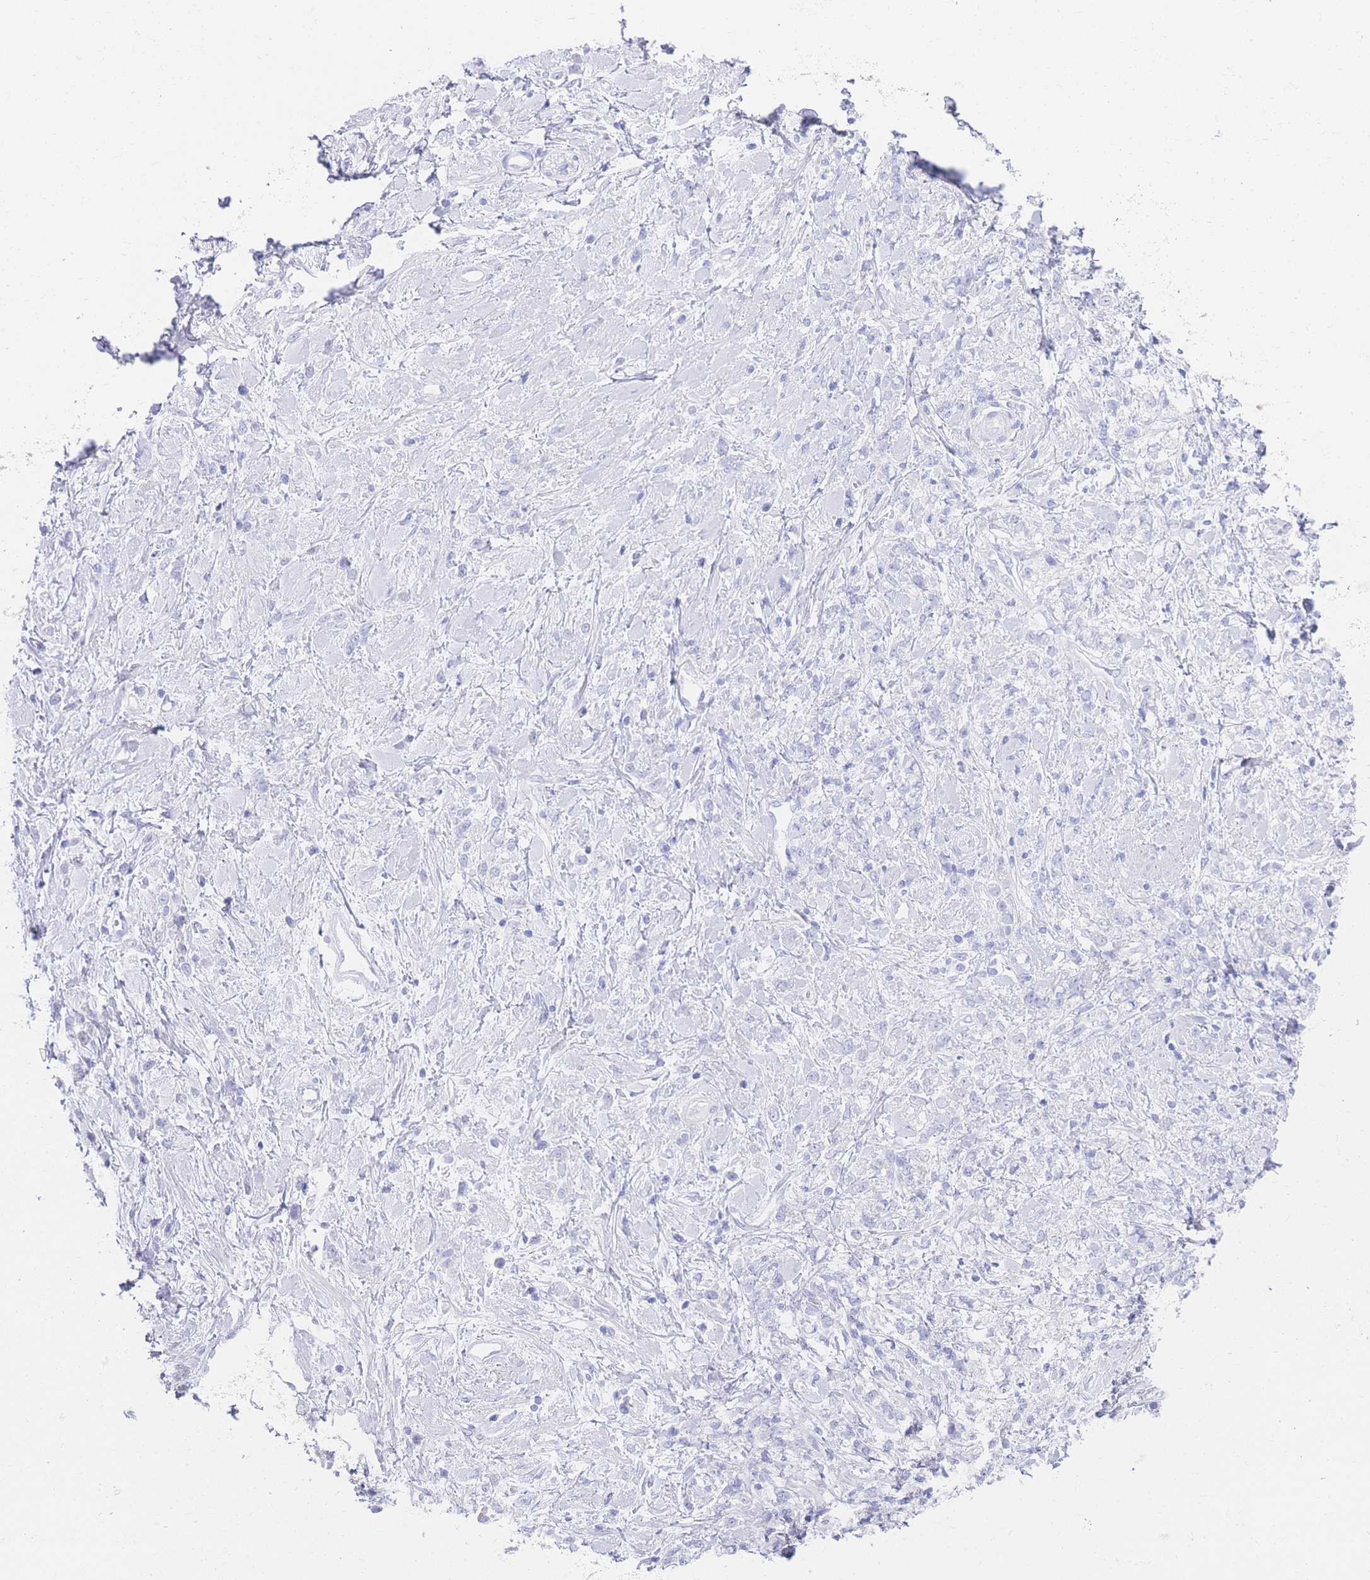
{"staining": {"intensity": "negative", "quantity": "none", "location": "none"}, "tissue": "stomach cancer", "cell_type": "Tumor cells", "image_type": "cancer", "snomed": [{"axis": "morphology", "description": "Adenocarcinoma, NOS"}, {"axis": "topography", "description": "Stomach"}], "caption": "The photomicrograph exhibits no significant positivity in tumor cells of stomach cancer. (Stains: DAB immunohistochemistry with hematoxylin counter stain, Microscopy: brightfield microscopy at high magnification).", "gene": "LRRC37A", "patient": {"sex": "female", "age": 60}}